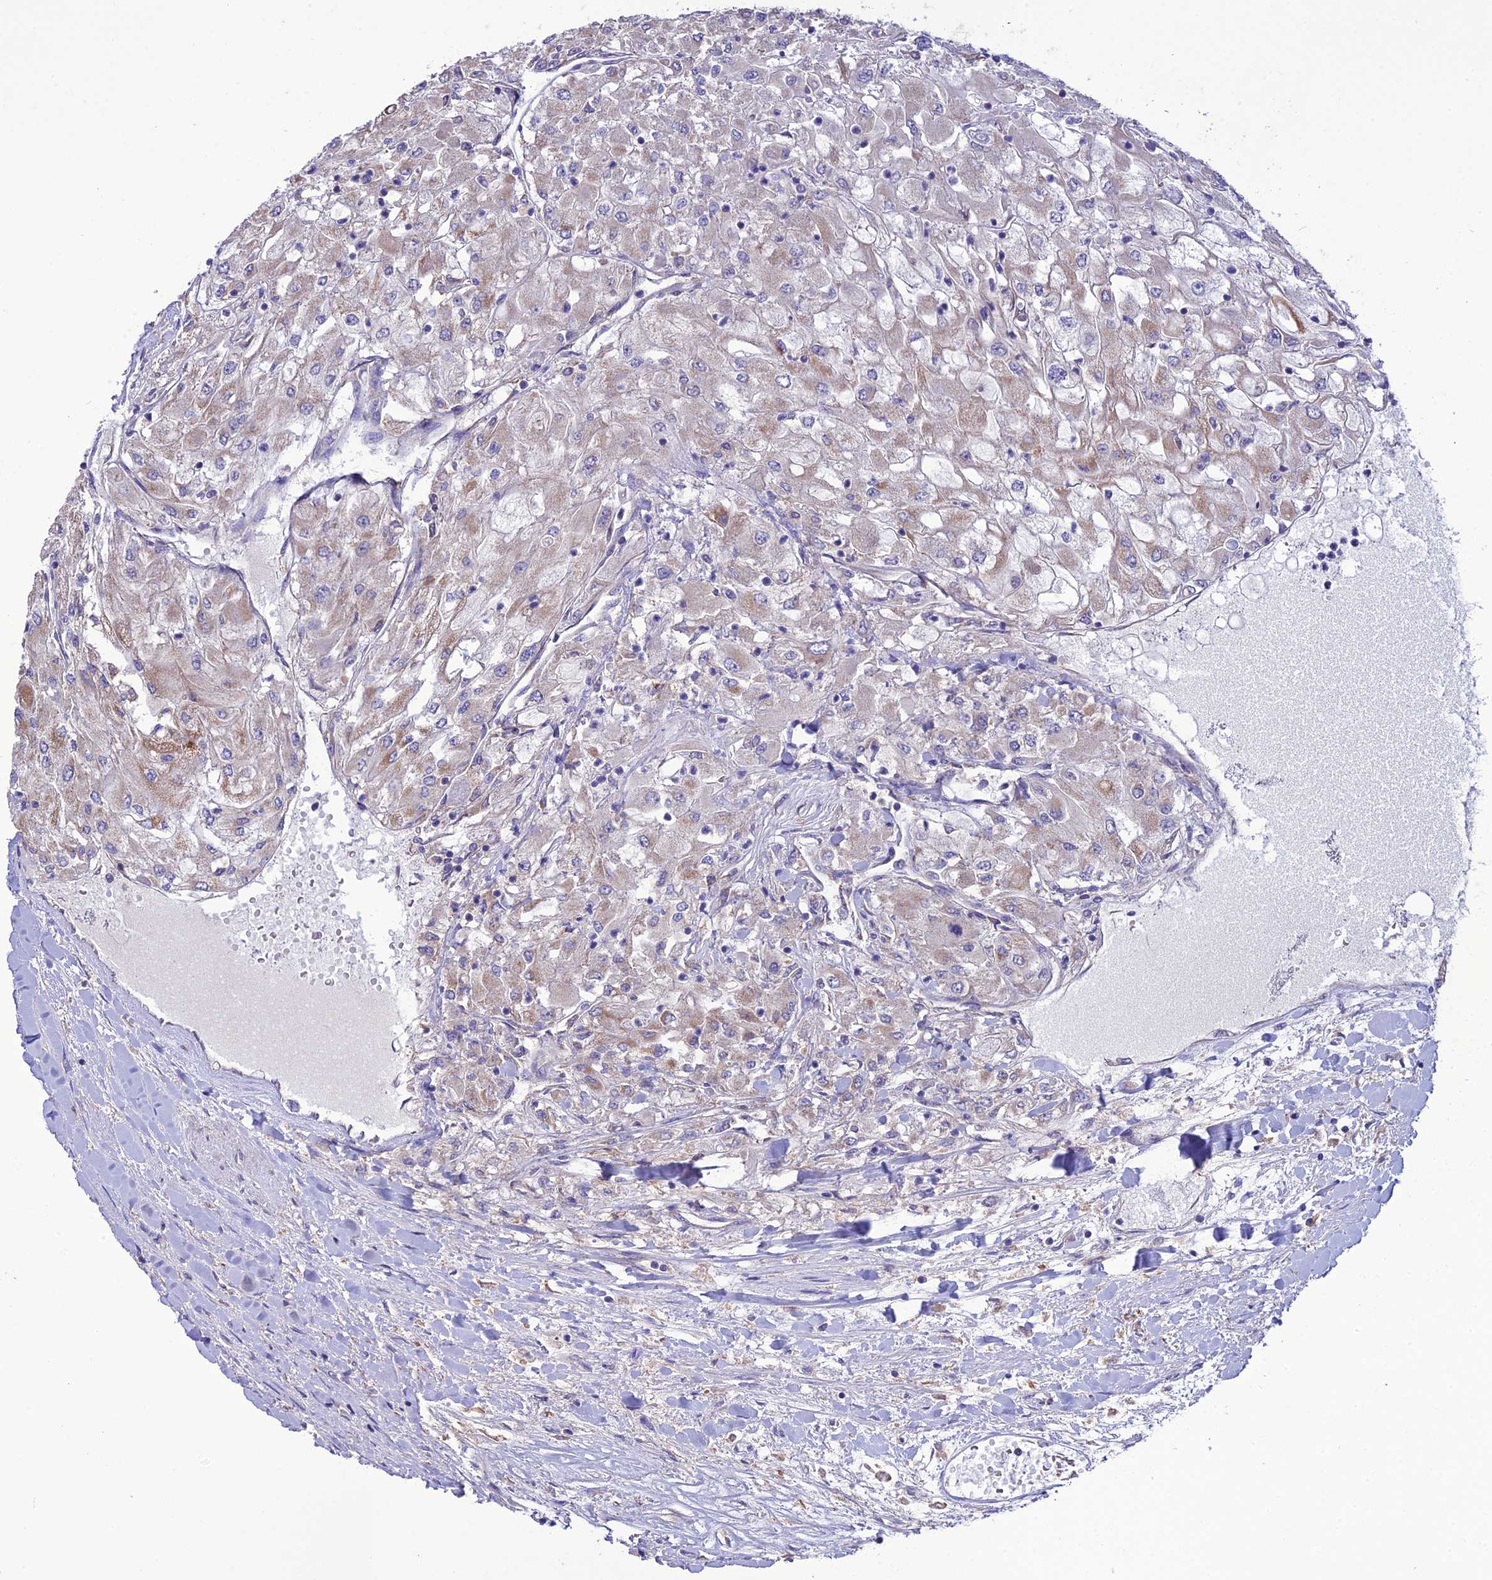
{"staining": {"intensity": "weak", "quantity": "<25%", "location": "cytoplasmic/membranous"}, "tissue": "renal cancer", "cell_type": "Tumor cells", "image_type": "cancer", "snomed": [{"axis": "morphology", "description": "Adenocarcinoma, NOS"}, {"axis": "topography", "description": "Kidney"}], "caption": "A histopathology image of human renal adenocarcinoma is negative for staining in tumor cells. Brightfield microscopy of immunohistochemistry stained with DAB (3,3'-diaminobenzidine) (brown) and hematoxylin (blue), captured at high magnification.", "gene": "HOGA1", "patient": {"sex": "male", "age": 80}}